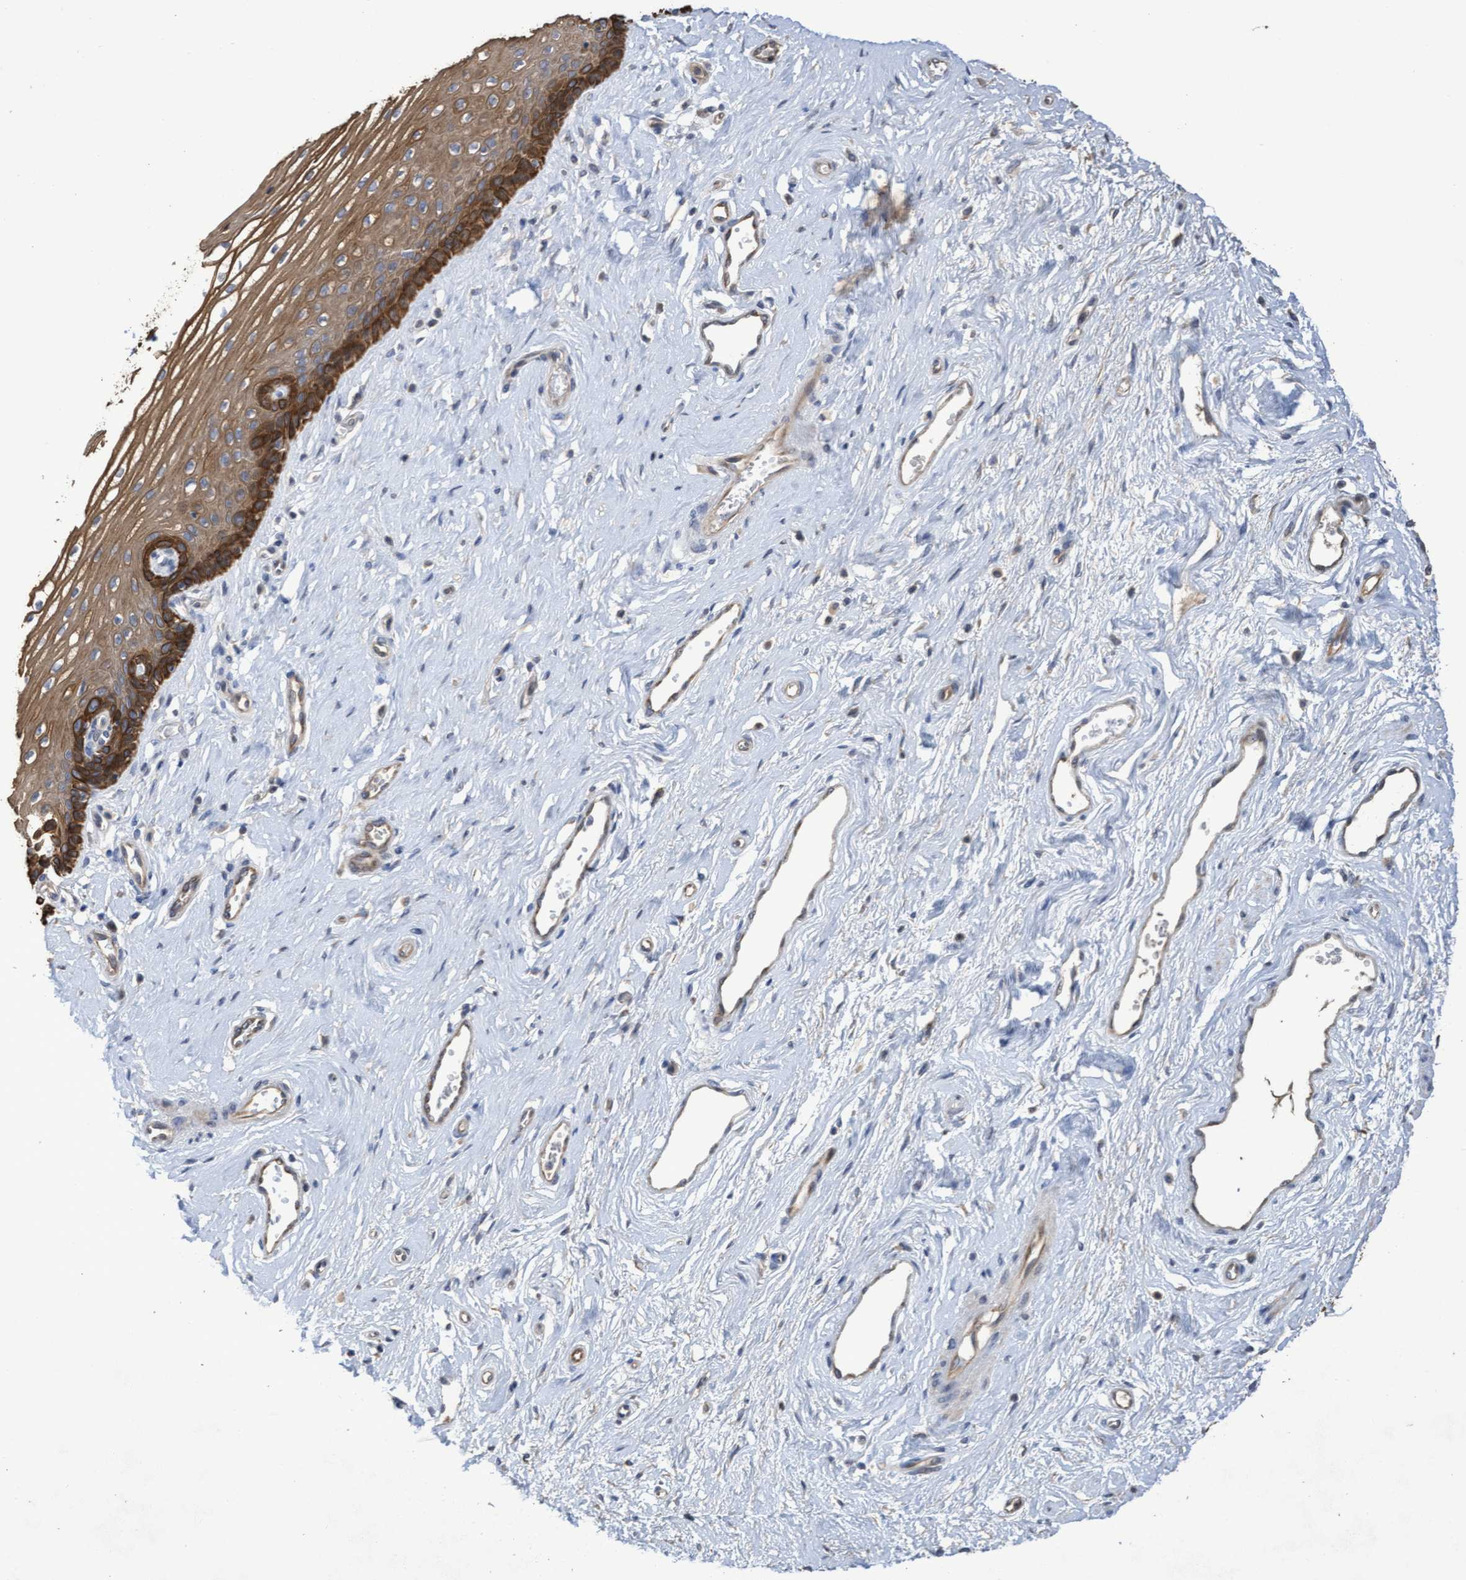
{"staining": {"intensity": "moderate", "quantity": ">75%", "location": "cytoplasmic/membranous"}, "tissue": "vagina", "cell_type": "Squamous epithelial cells", "image_type": "normal", "snomed": [{"axis": "morphology", "description": "Normal tissue, NOS"}, {"axis": "topography", "description": "Vagina"}], "caption": "Protein analysis of unremarkable vagina demonstrates moderate cytoplasmic/membranous expression in approximately >75% of squamous epithelial cells.", "gene": "KRT24", "patient": {"sex": "female", "age": 46}}